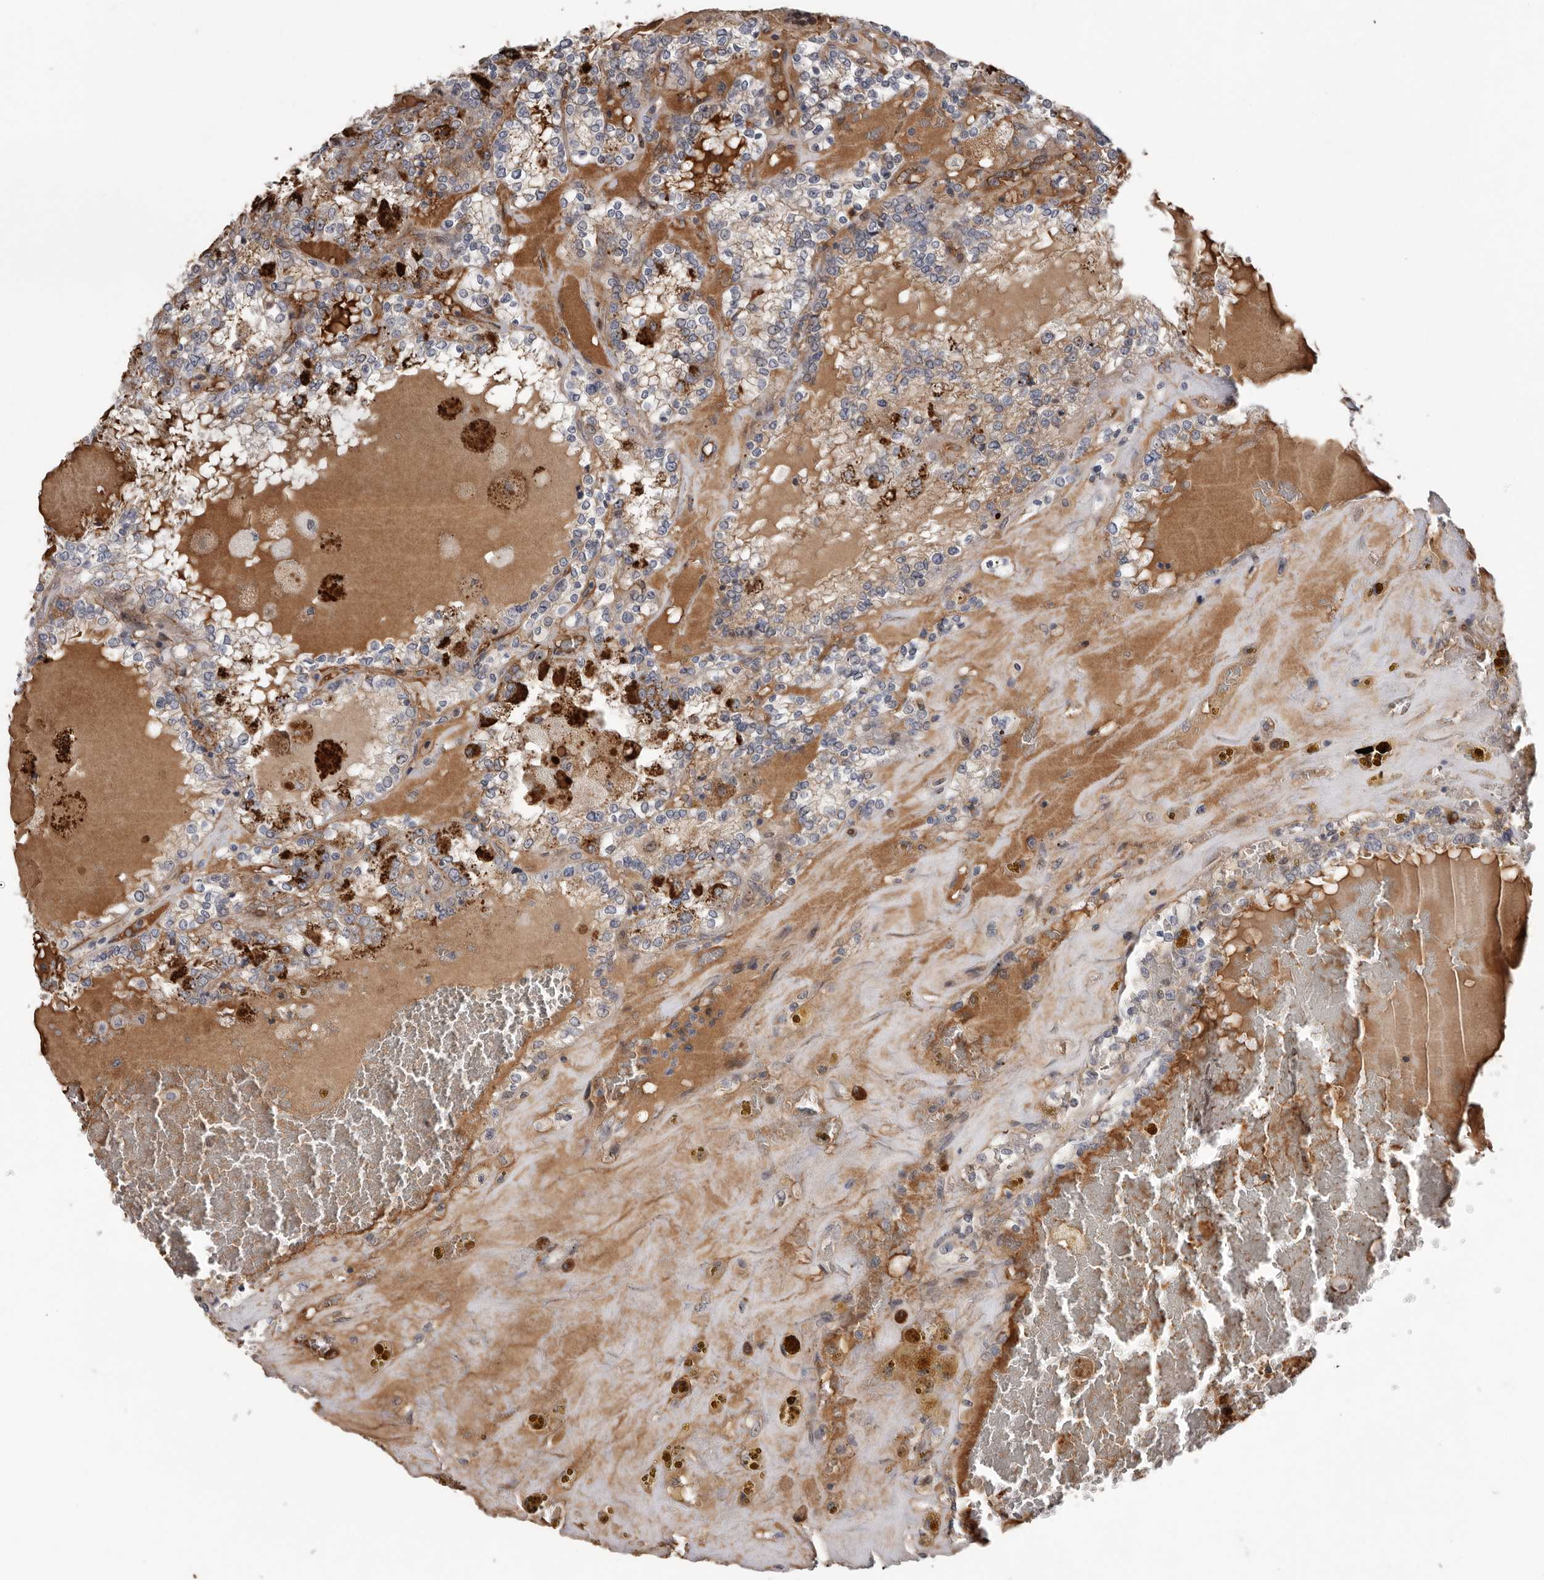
{"staining": {"intensity": "moderate", "quantity": "<25%", "location": "cytoplasmic/membranous"}, "tissue": "renal cancer", "cell_type": "Tumor cells", "image_type": "cancer", "snomed": [{"axis": "morphology", "description": "Adenocarcinoma, NOS"}, {"axis": "topography", "description": "Kidney"}], "caption": "Immunohistochemistry (IHC) of human renal cancer (adenocarcinoma) reveals low levels of moderate cytoplasmic/membranous expression in about <25% of tumor cells. The staining is performed using DAB brown chromogen to label protein expression. The nuclei are counter-stained blue using hematoxylin.", "gene": "ATXN3L", "patient": {"sex": "female", "age": 56}}